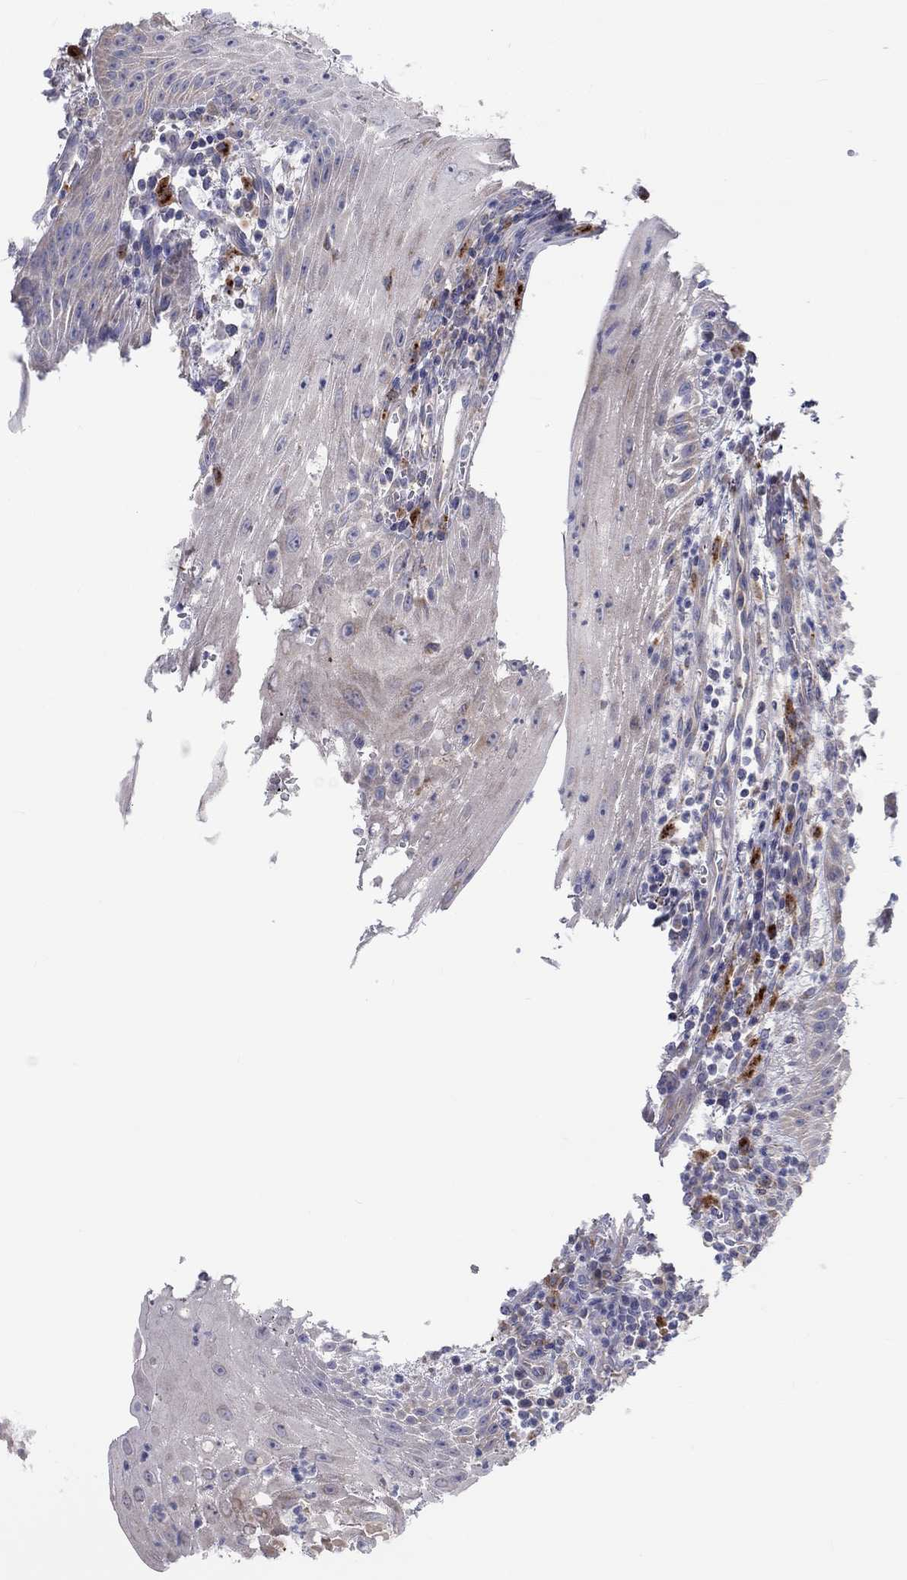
{"staining": {"intensity": "weak", "quantity": "<25%", "location": "cytoplasmic/membranous"}, "tissue": "head and neck cancer", "cell_type": "Tumor cells", "image_type": "cancer", "snomed": [{"axis": "morphology", "description": "Squamous cell carcinoma, NOS"}, {"axis": "topography", "description": "Oral tissue"}, {"axis": "topography", "description": "Head-Neck"}], "caption": "Human squamous cell carcinoma (head and neck) stained for a protein using immunohistochemistry (IHC) displays no positivity in tumor cells.", "gene": "BCO2", "patient": {"sex": "male", "age": 58}}